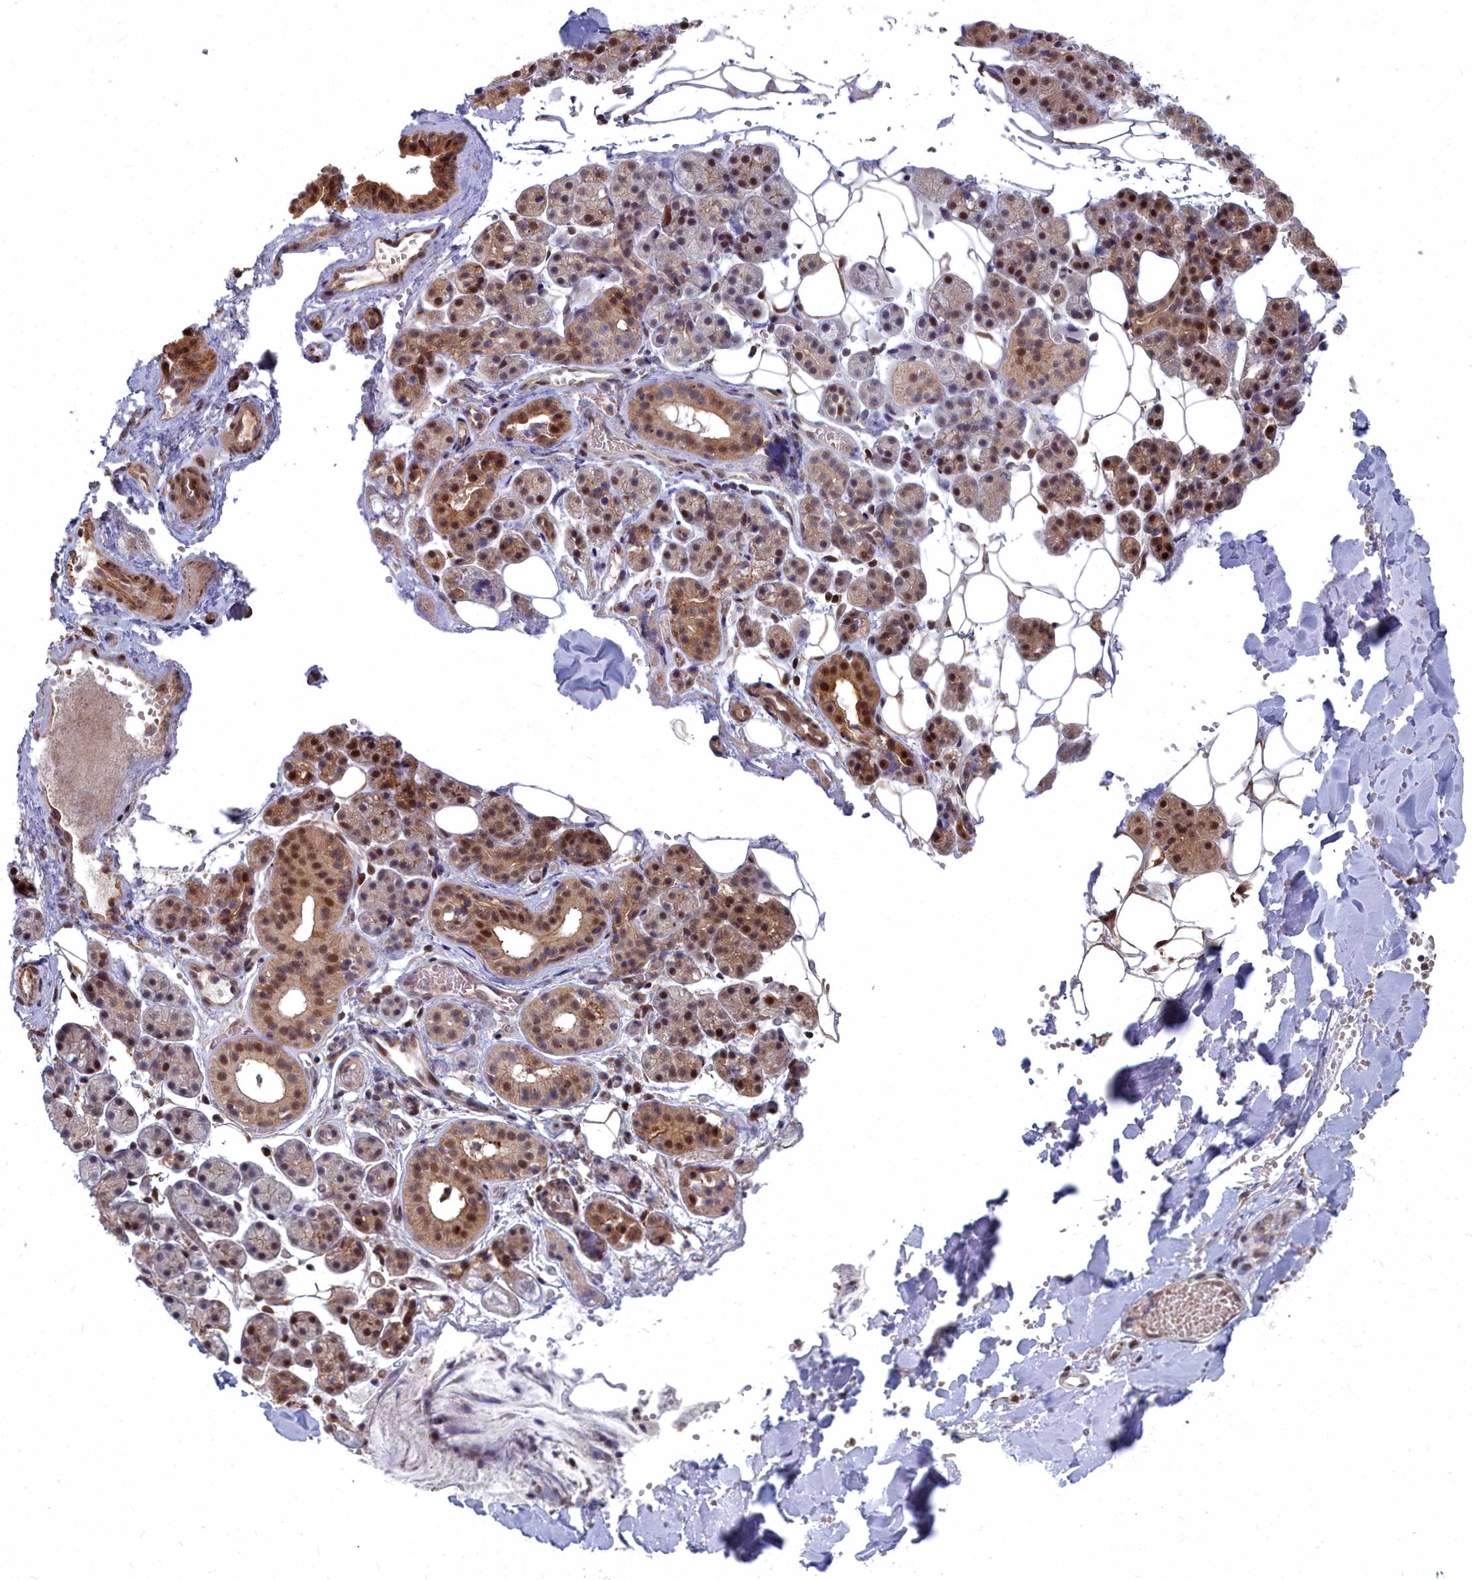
{"staining": {"intensity": "moderate", "quantity": "25%-75%", "location": "cytoplasmic/membranous,nuclear"}, "tissue": "salivary gland", "cell_type": "Glandular cells", "image_type": "normal", "snomed": [{"axis": "morphology", "description": "Normal tissue, NOS"}, {"axis": "topography", "description": "Salivary gland"}], "caption": "Immunohistochemistry (IHC) (DAB) staining of normal salivary gland shows moderate cytoplasmic/membranous,nuclear protein positivity in approximately 25%-75% of glandular cells.", "gene": "RPS27A", "patient": {"sex": "female", "age": 33}}